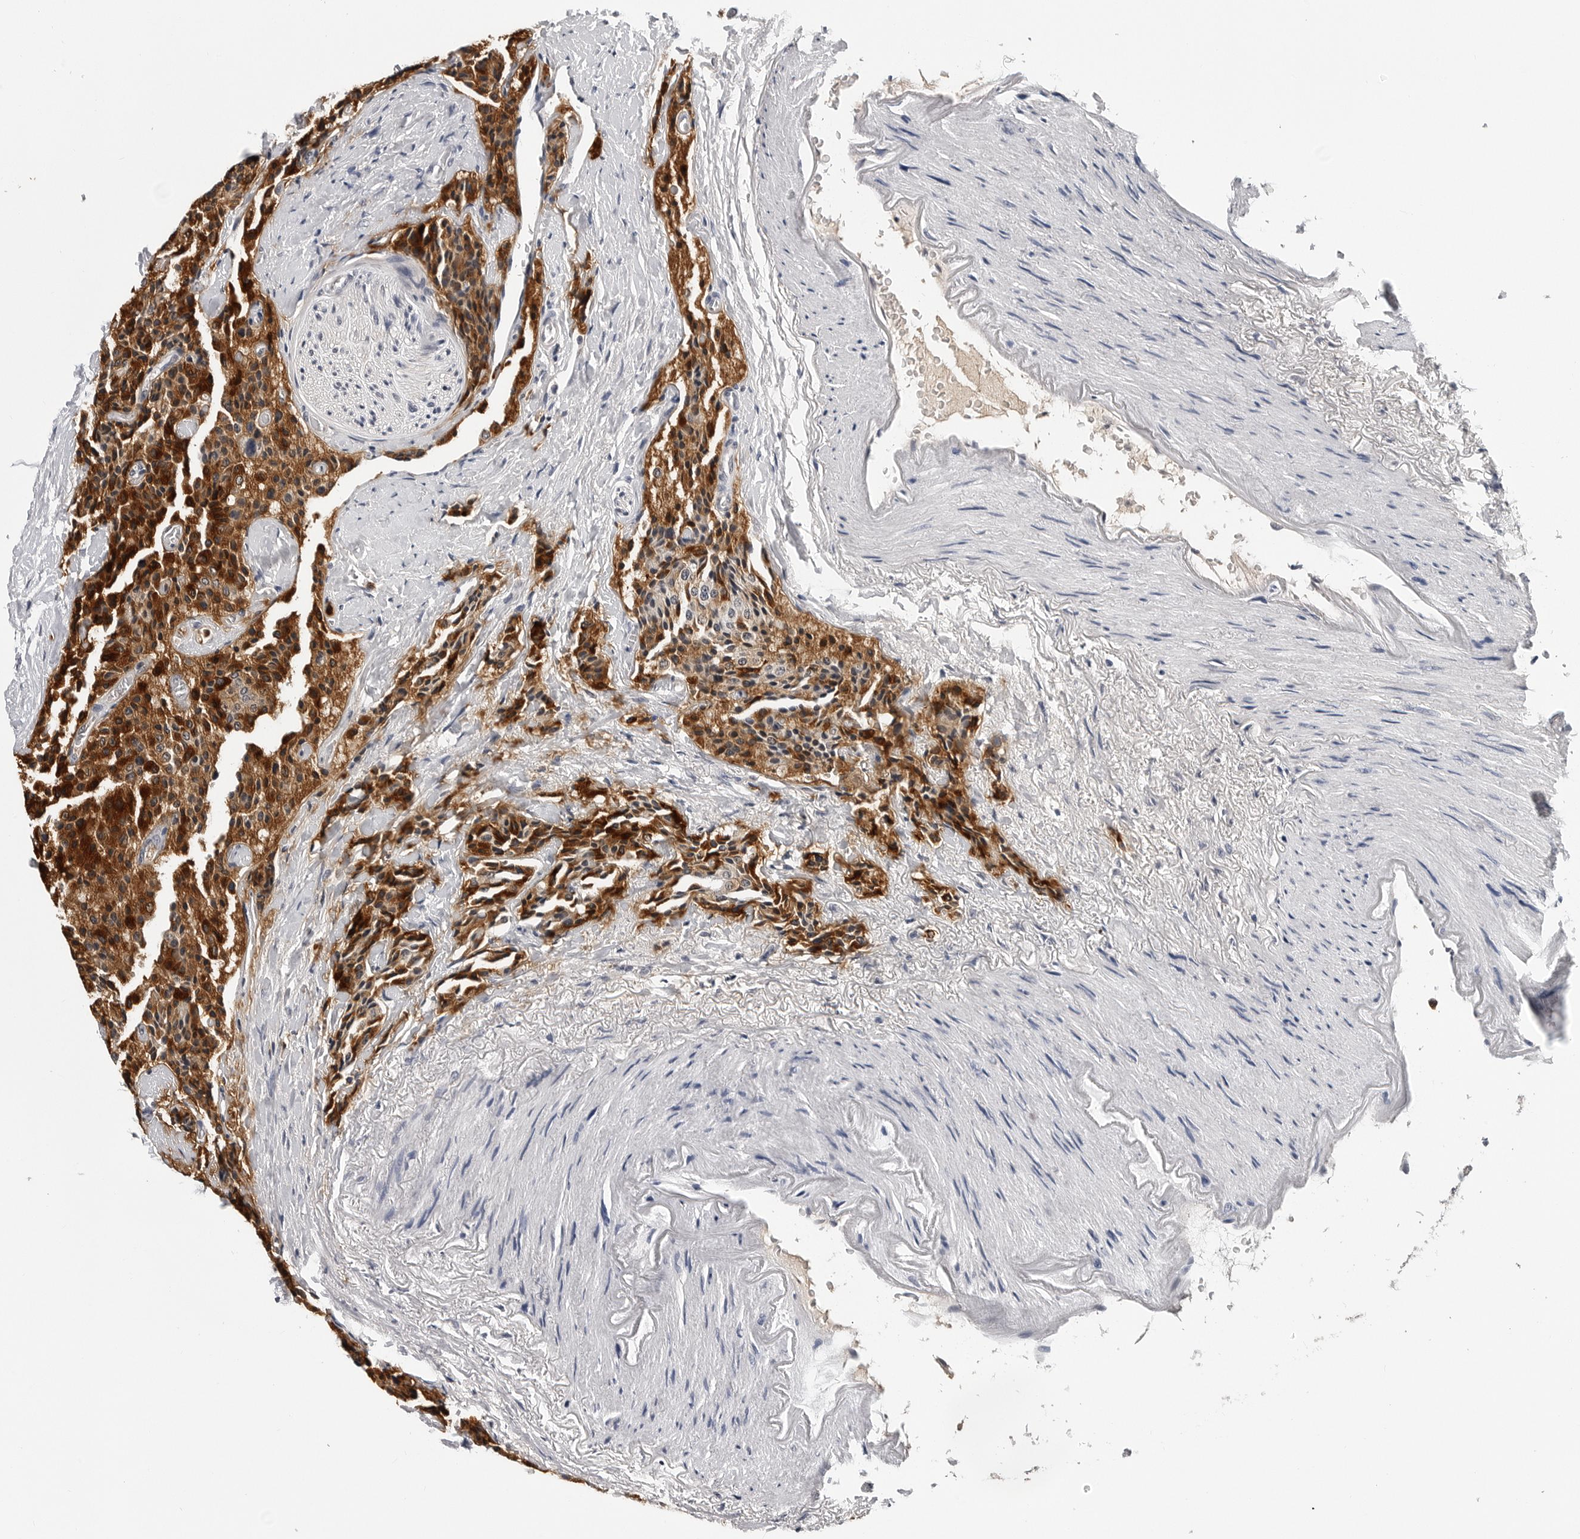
{"staining": {"intensity": "strong", "quantity": ">75%", "location": "cytoplasmic/membranous"}, "tissue": "carcinoid", "cell_type": "Tumor cells", "image_type": "cancer", "snomed": [{"axis": "morphology", "description": "Carcinoid, malignant, NOS"}, {"axis": "topography", "description": "Colon"}], "caption": "Immunohistochemical staining of human malignant carcinoid displays high levels of strong cytoplasmic/membranous protein staining in approximately >75% of tumor cells.", "gene": "TRMT13", "patient": {"sex": "female", "age": 61}}